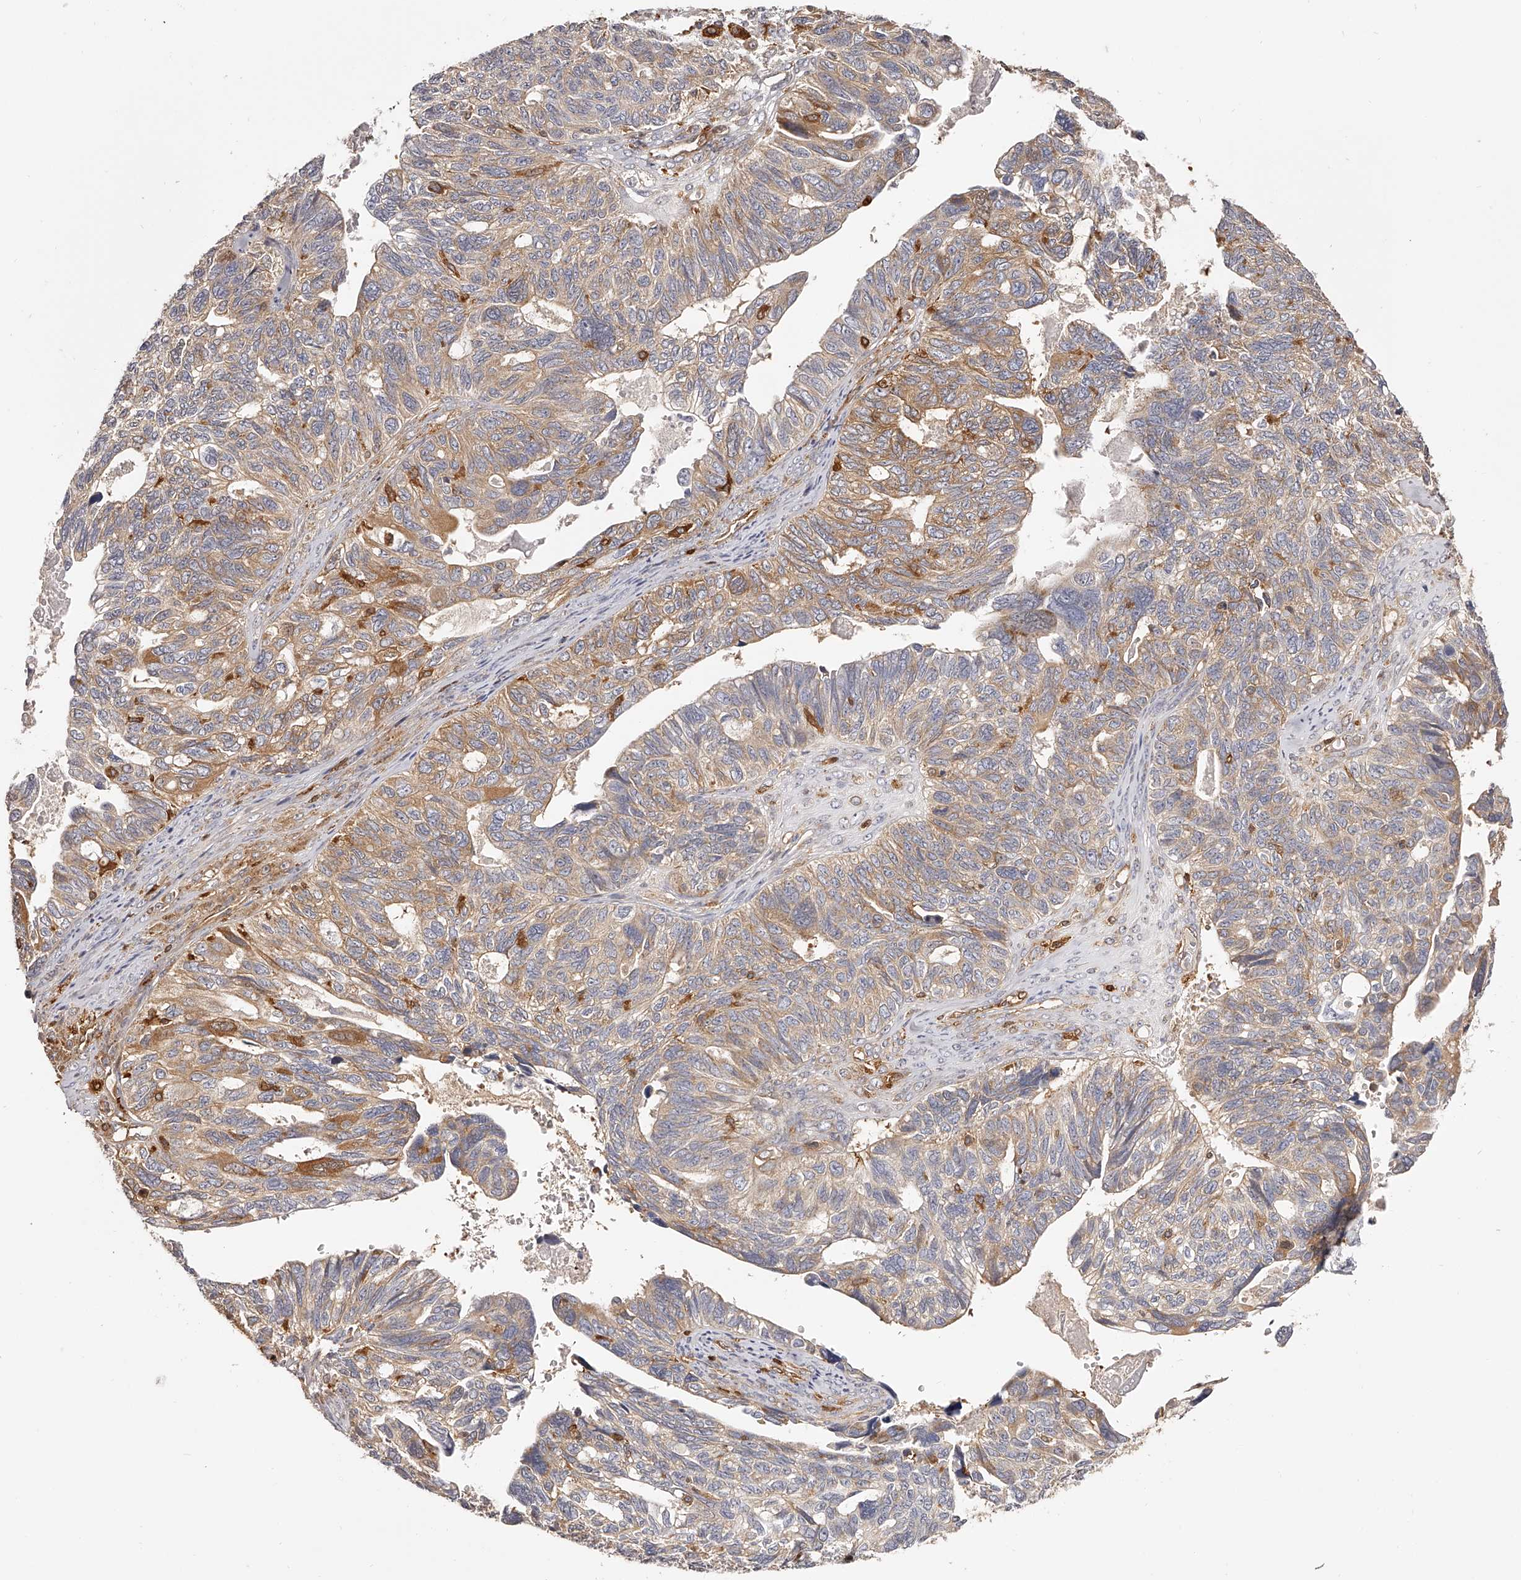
{"staining": {"intensity": "moderate", "quantity": ">75%", "location": "cytoplasmic/membranous"}, "tissue": "ovarian cancer", "cell_type": "Tumor cells", "image_type": "cancer", "snomed": [{"axis": "morphology", "description": "Cystadenocarcinoma, serous, NOS"}, {"axis": "topography", "description": "Ovary"}], "caption": "Immunohistochemistry (IHC) staining of ovarian serous cystadenocarcinoma, which reveals medium levels of moderate cytoplasmic/membranous staining in approximately >75% of tumor cells indicating moderate cytoplasmic/membranous protein staining. The staining was performed using DAB (3,3'-diaminobenzidine) (brown) for protein detection and nuclei were counterstained in hematoxylin (blue).", "gene": "LAP3", "patient": {"sex": "female", "age": 79}}